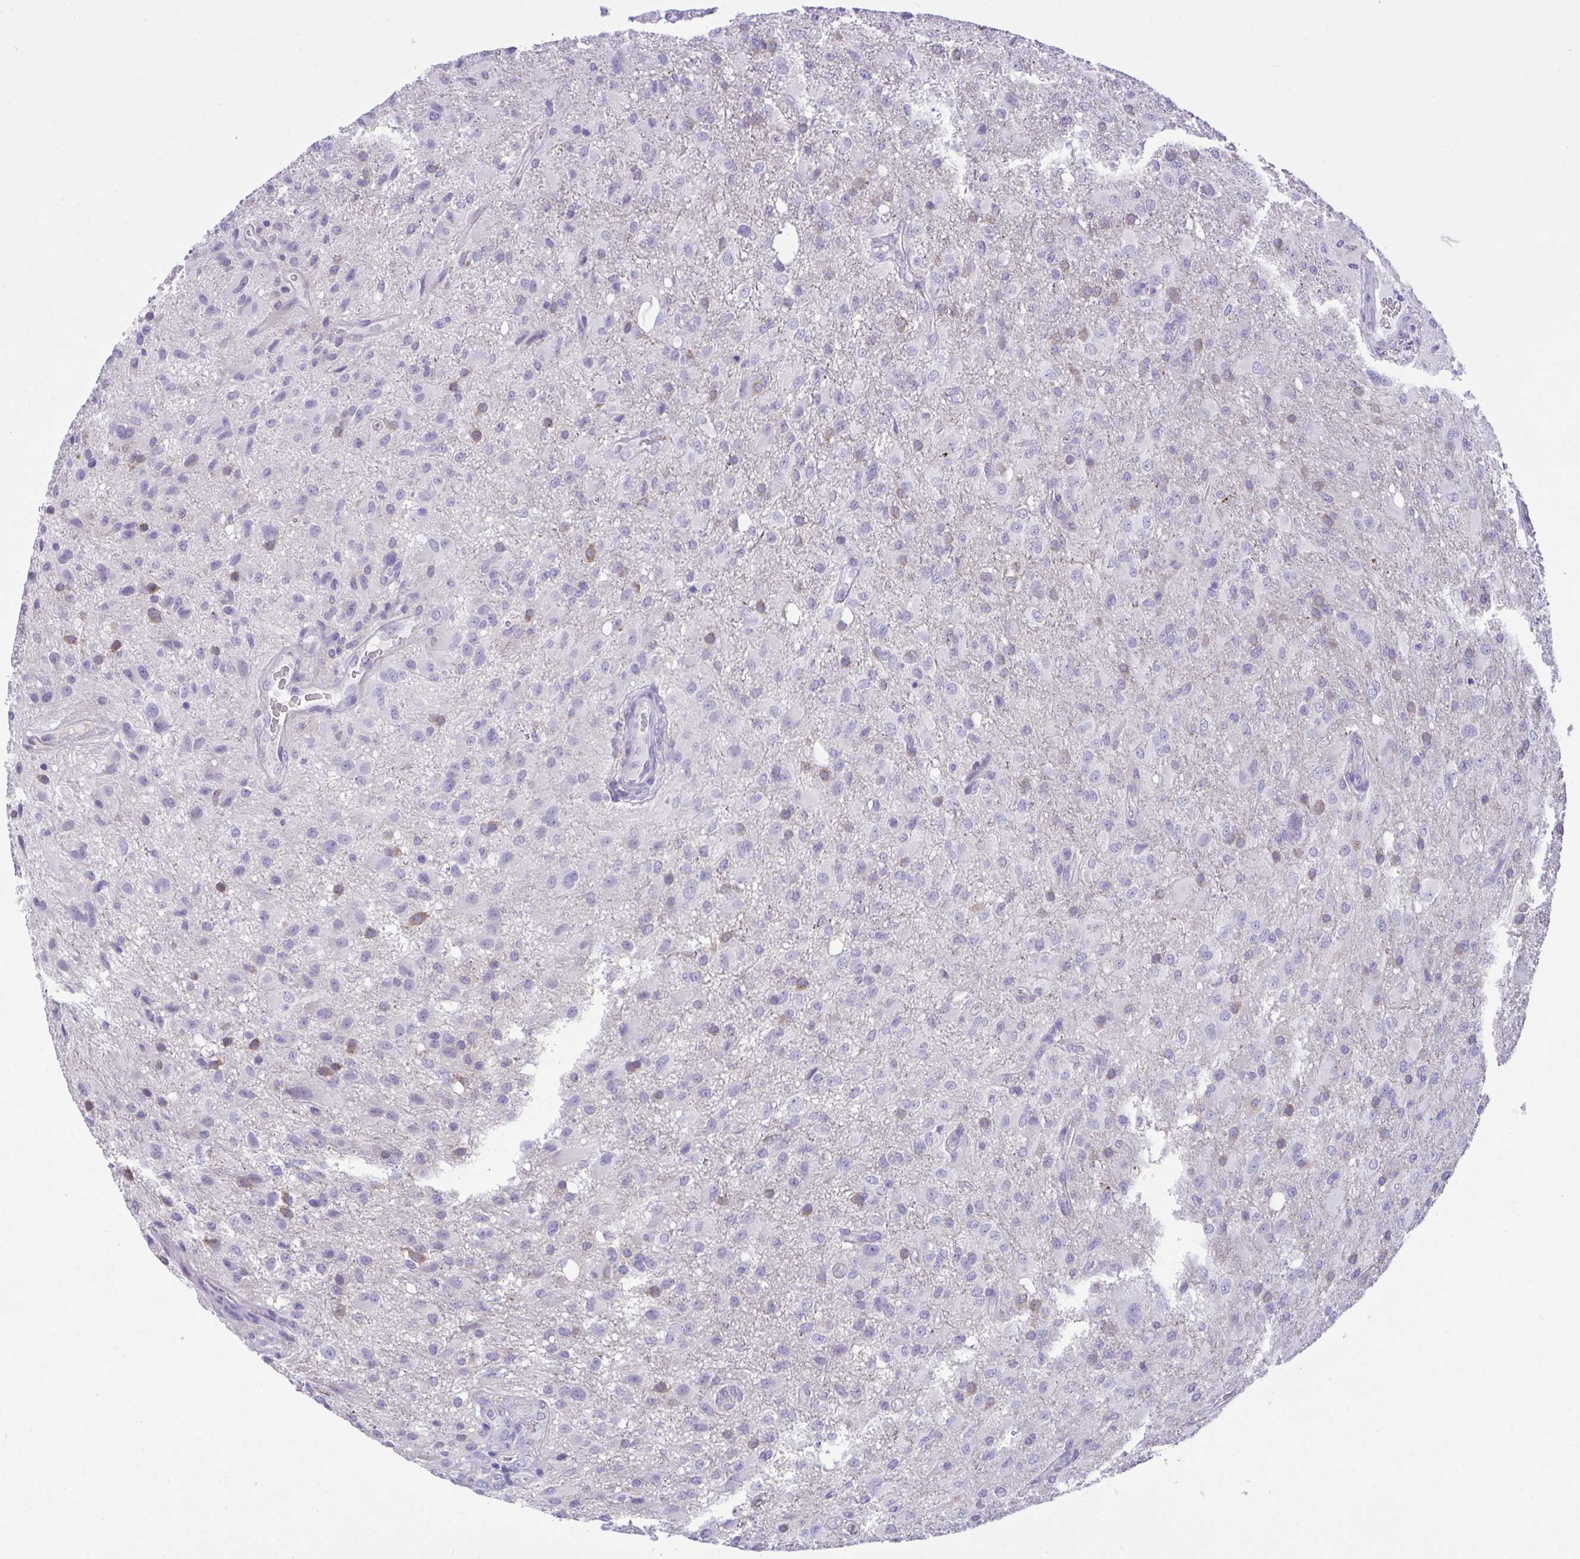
{"staining": {"intensity": "negative", "quantity": "none", "location": "none"}, "tissue": "glioma", "cell_type": "Tumor cells", "image_type": "cancer", "snomed": [{"axis": "morphology", "description": "Glioma, malignant, High grade"}, {"axis": "topography", "description": "Brain"}], "caption": "Immunohistochemistry of human glioma displays no staining in tumor cells.", "gene": "PLEKHH1", "patient": {"sex": "male", "age": 53}}